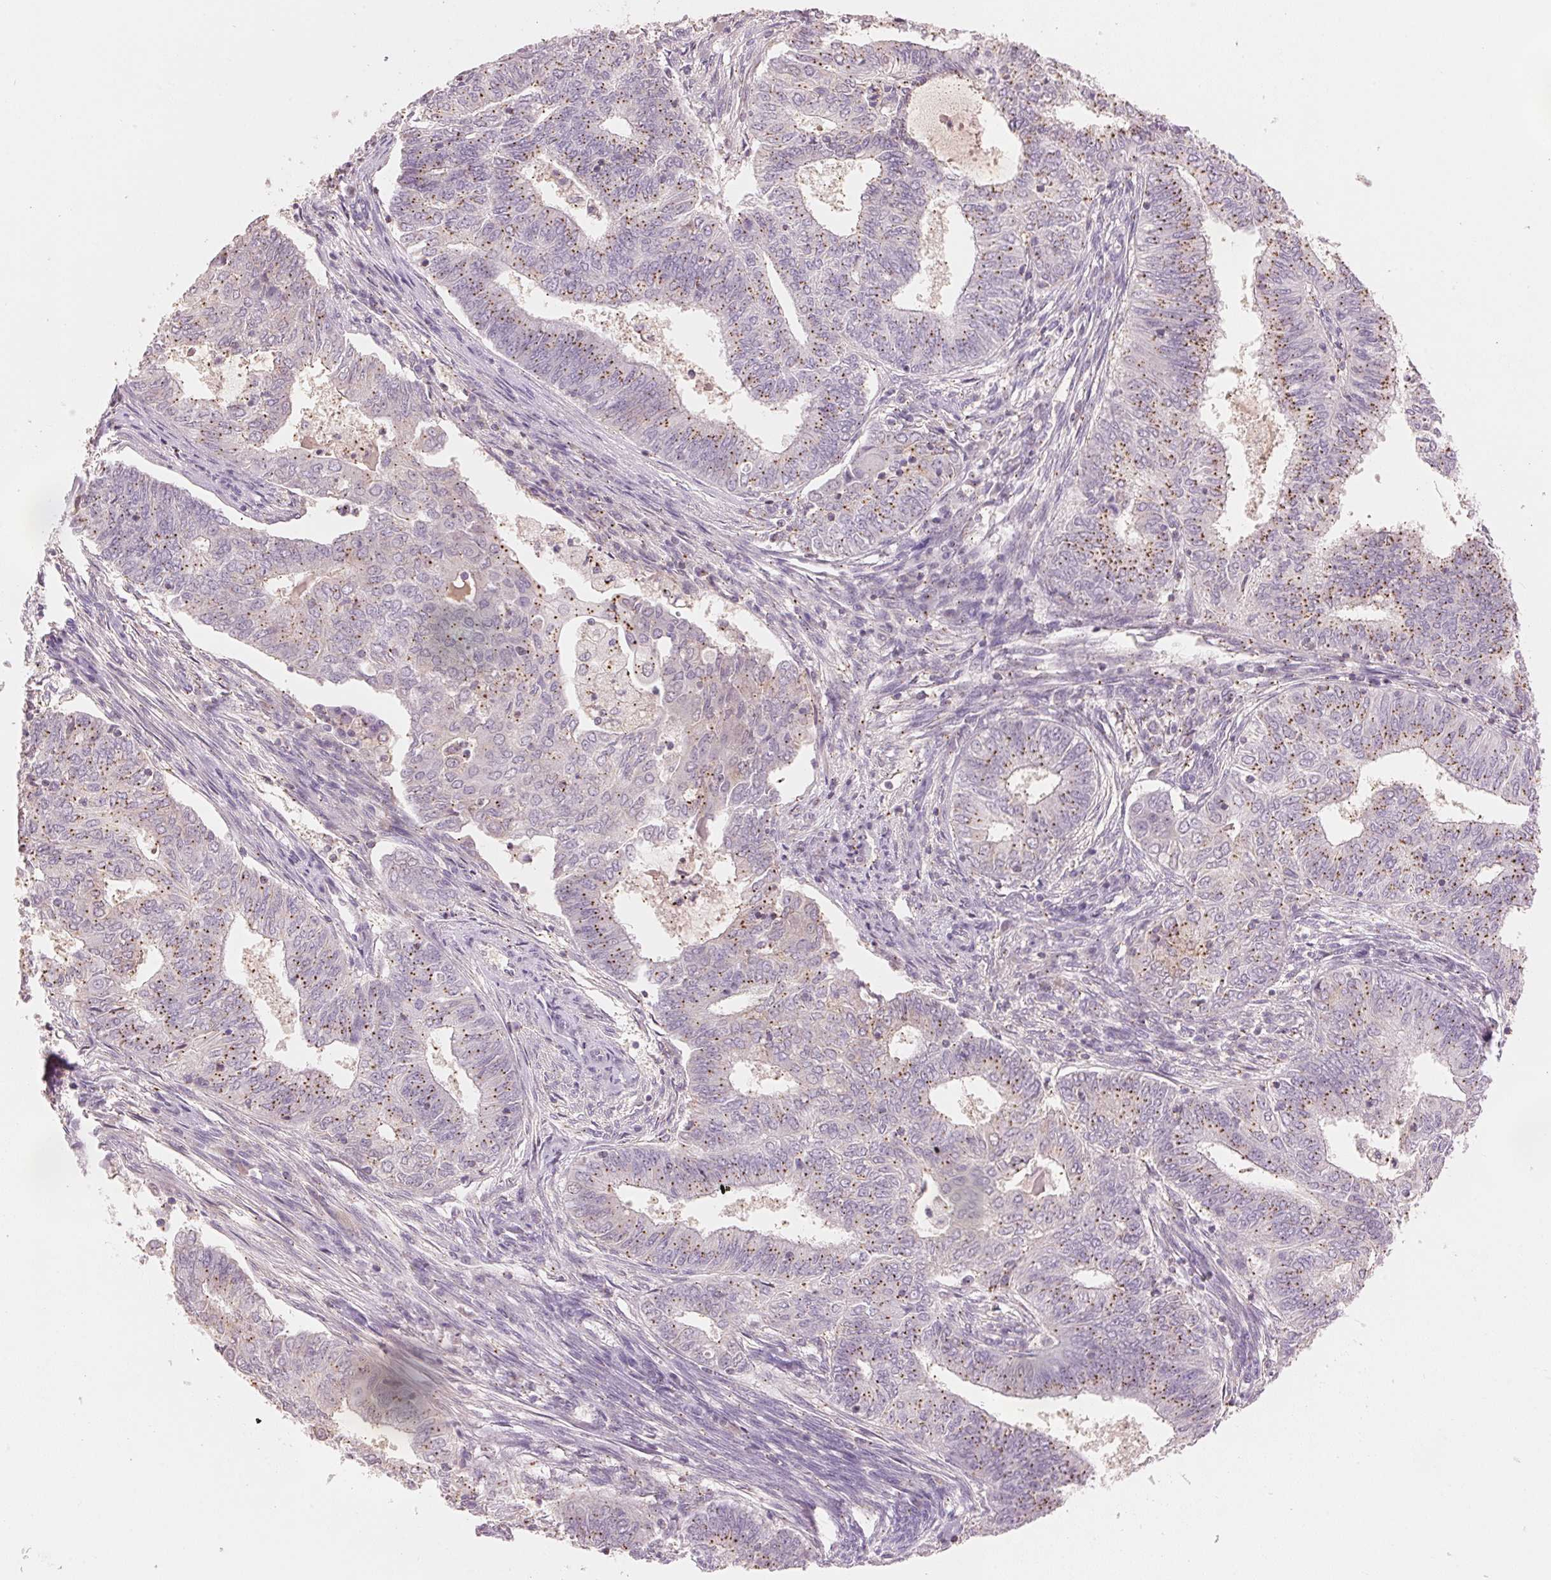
{"staining": {"intensity": "moderate", "quantity": "25%-75%", "location": "cytoplasmic/membranous"}, "tissue": "endometrial cancer", "cell_type": "Tumor cells", "image_type": "cancer", "snomed": [{"axis": "morphology", "description": "Adenocarcinoma, NOS"}, {"axis": "topography", "description": "Endometrium"}], "caption": "A brown stain labels moderate cytoplasmic/membranous positivity of a protein in human endometrial cancer tumor cells.", "gene": "HOXB13", "patient": {"sex": "female", "age": 62}}